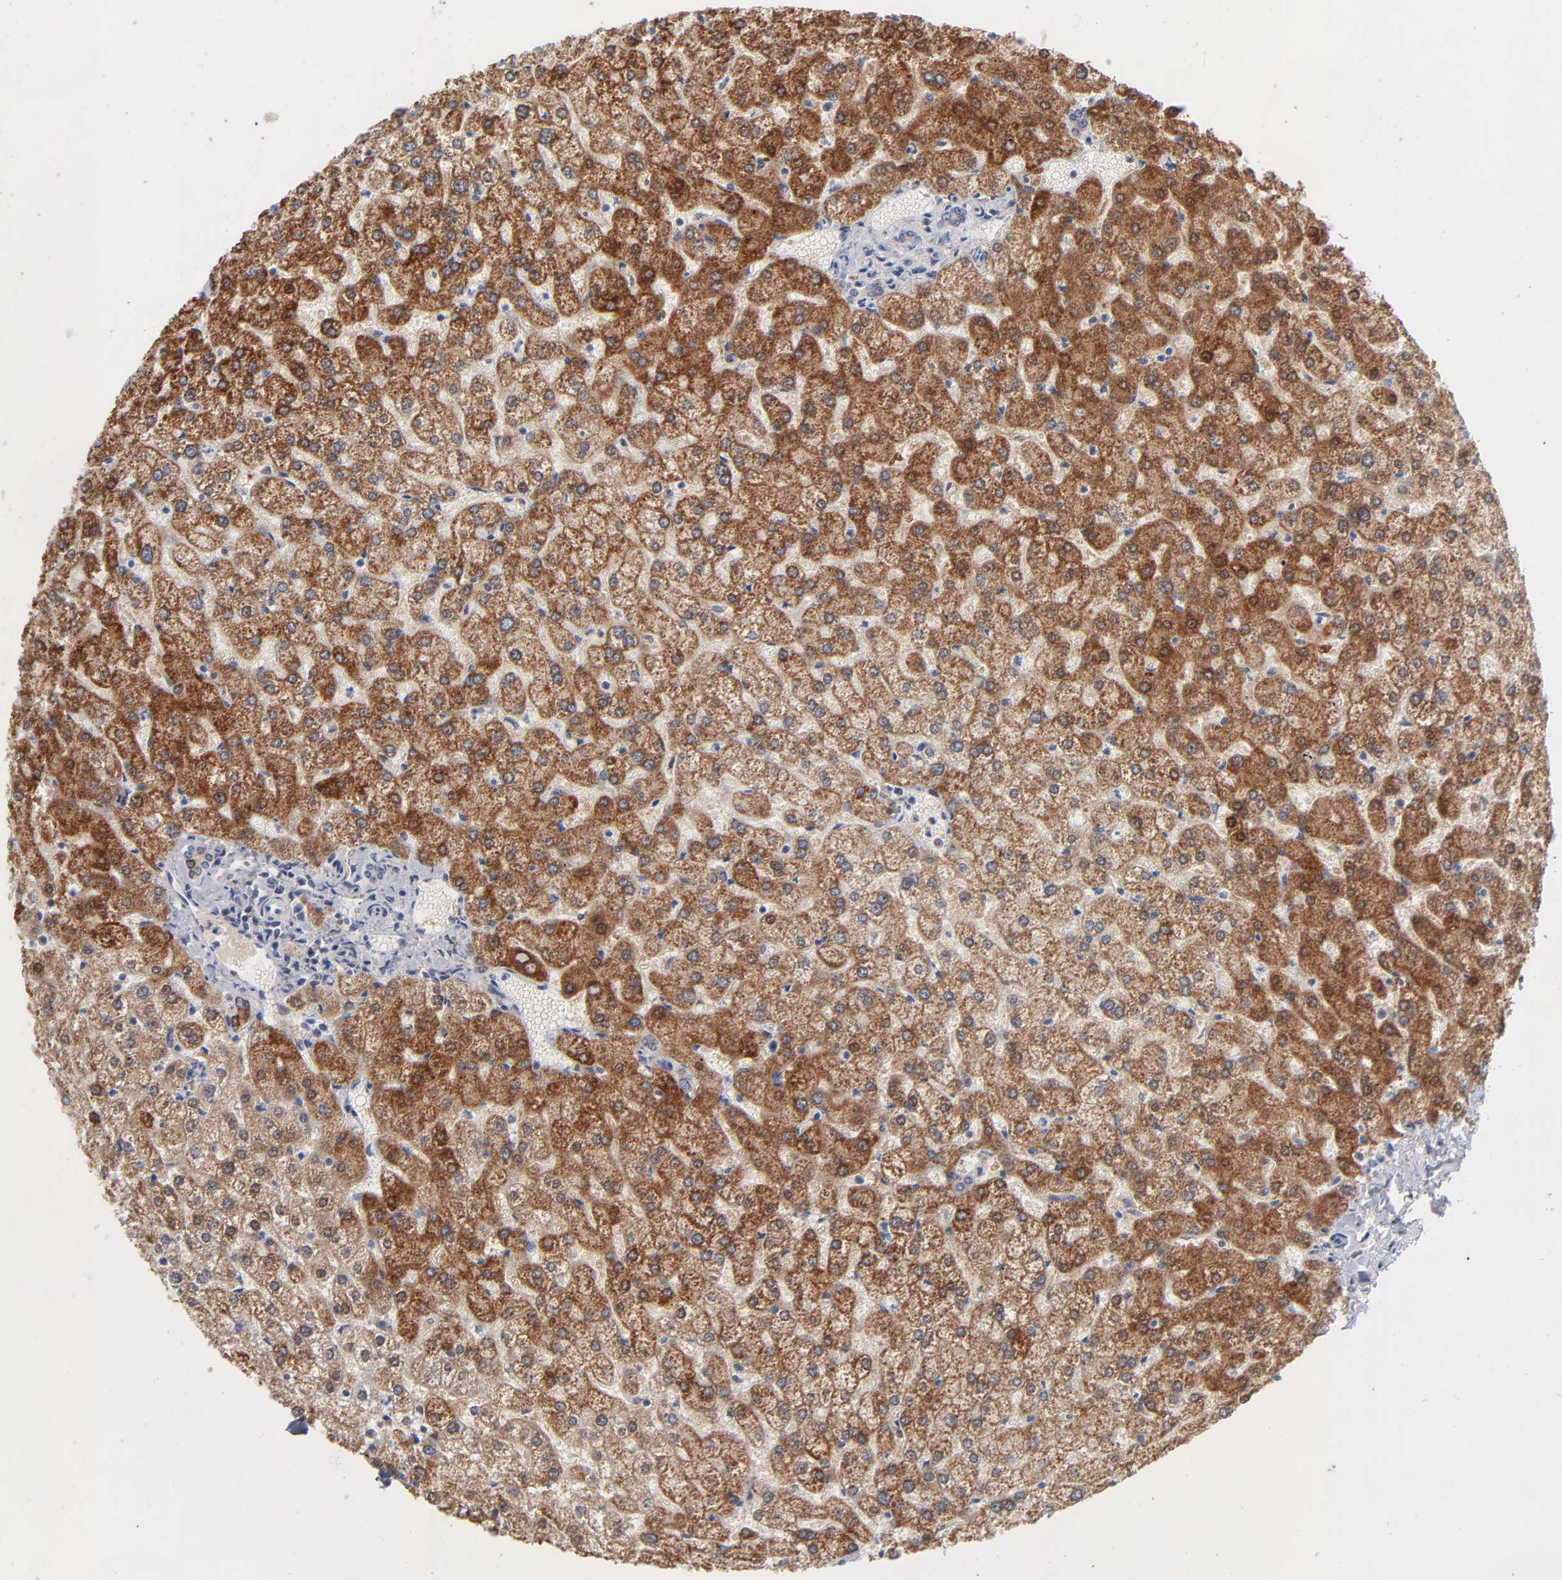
{"staining": {"intensity": "weak", "quantity": "<25%", "location": "cytoplasmic/membranous"}, "tissue": "liver", "cell_type": "Cholangiocytes", "image_type": "normal", "snomed": [{"axis": "morphology", "description": "Normal tissue, NOS"}, {"axis": "topography", "description": "Liver"}], "caption": "Photomicrograph shows no protein positivity in cholangiocytes of benign liver.", "gene": "CHCHD10", "patient": {"sex": "female", "age": 32}}